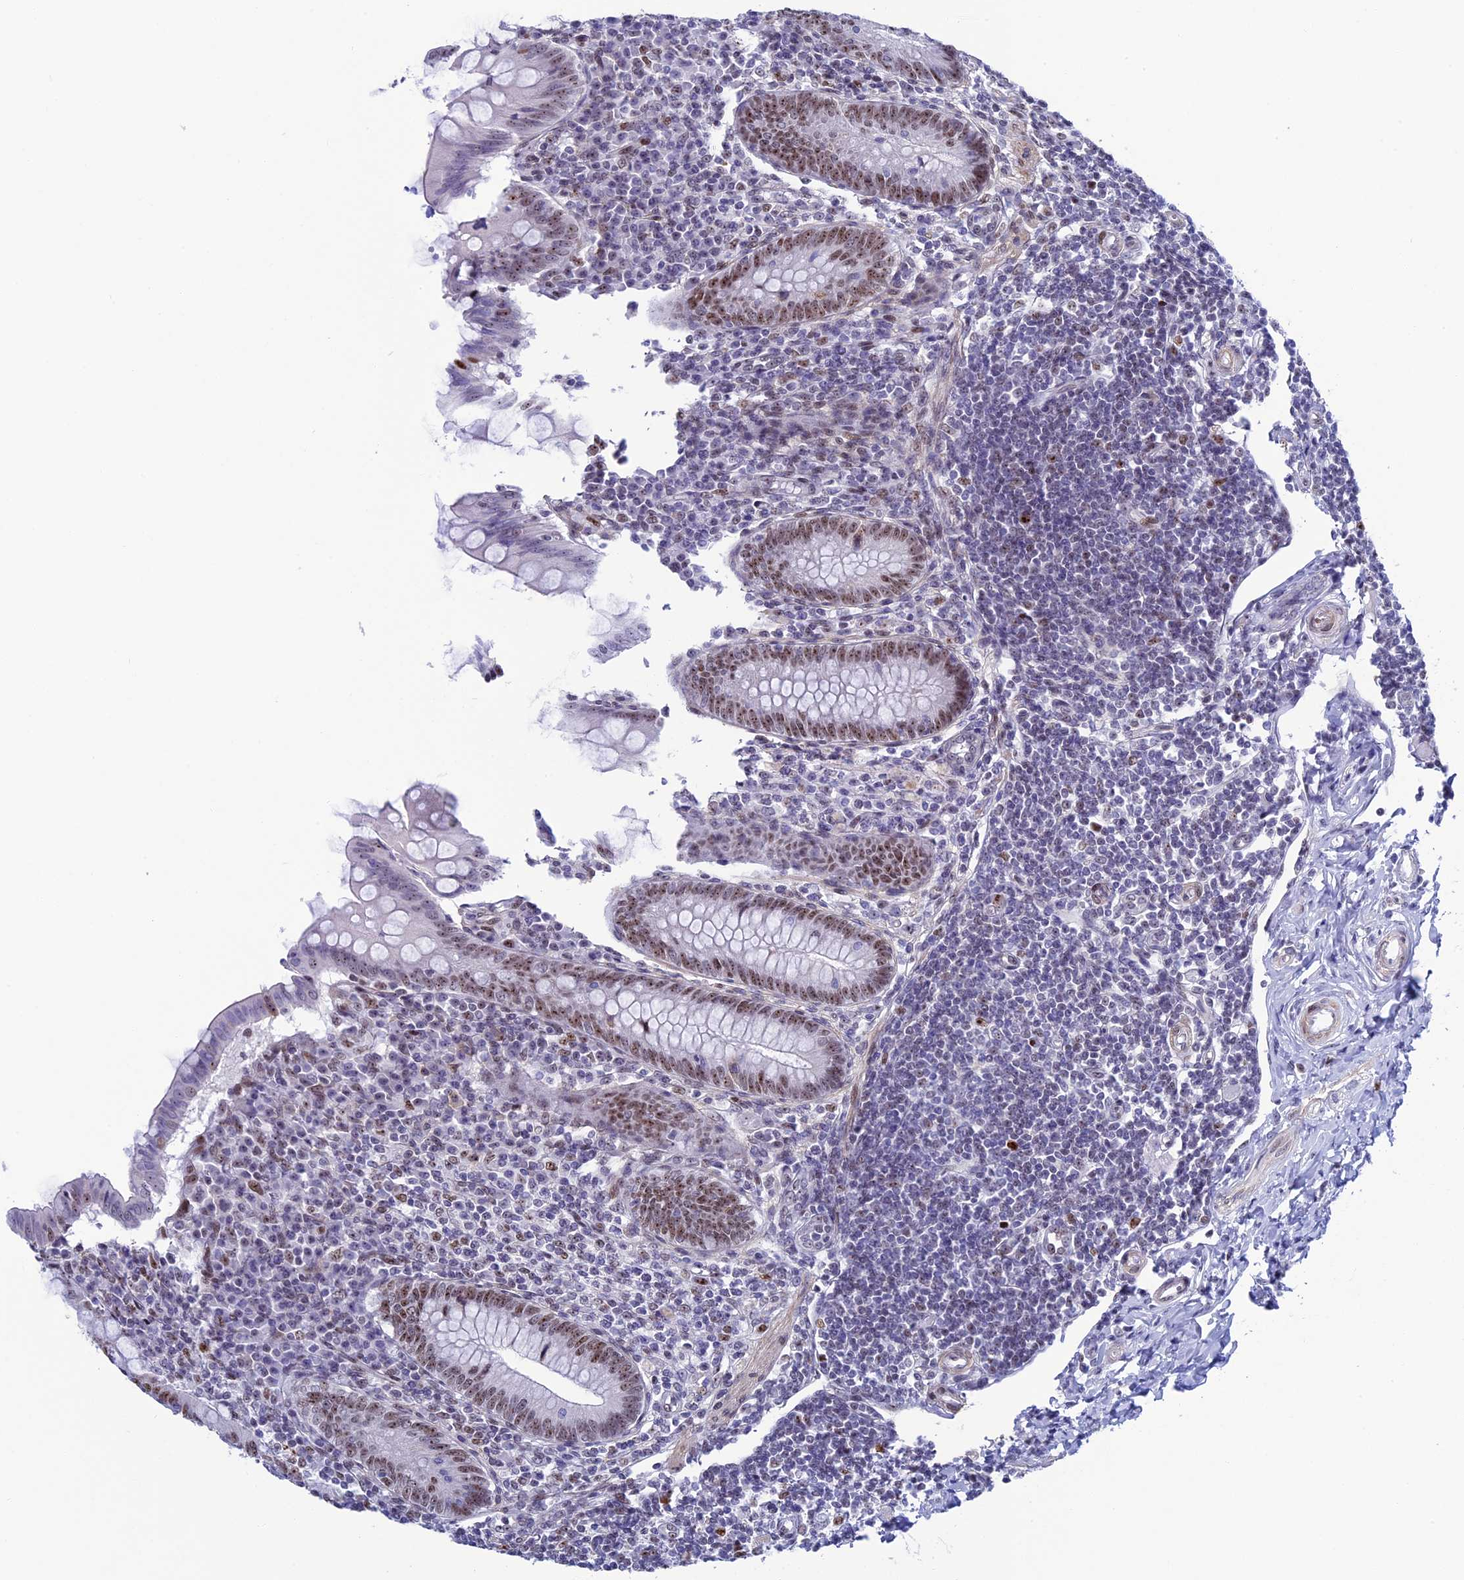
{"staining": {"intensity": "moderate", "quantity": ">75%", "location": "nuclear"}, "tissue": "appendix", "cell_type": "Glandular cells", "image_type": "normal", "snomed": [{"axis": "morphology", "description": "Normal tissue, NOS"}, {"axis": "topography", "description": "Appendix"}], "caption": "This micrograph shows immunohistochemistry (IHC) staining of benign human appendix, with medium moderate nuclear staining in approximately >75% of glandular cells.", "gene": "CCDC86", "patient": {"sex": "female", "age": 33}}